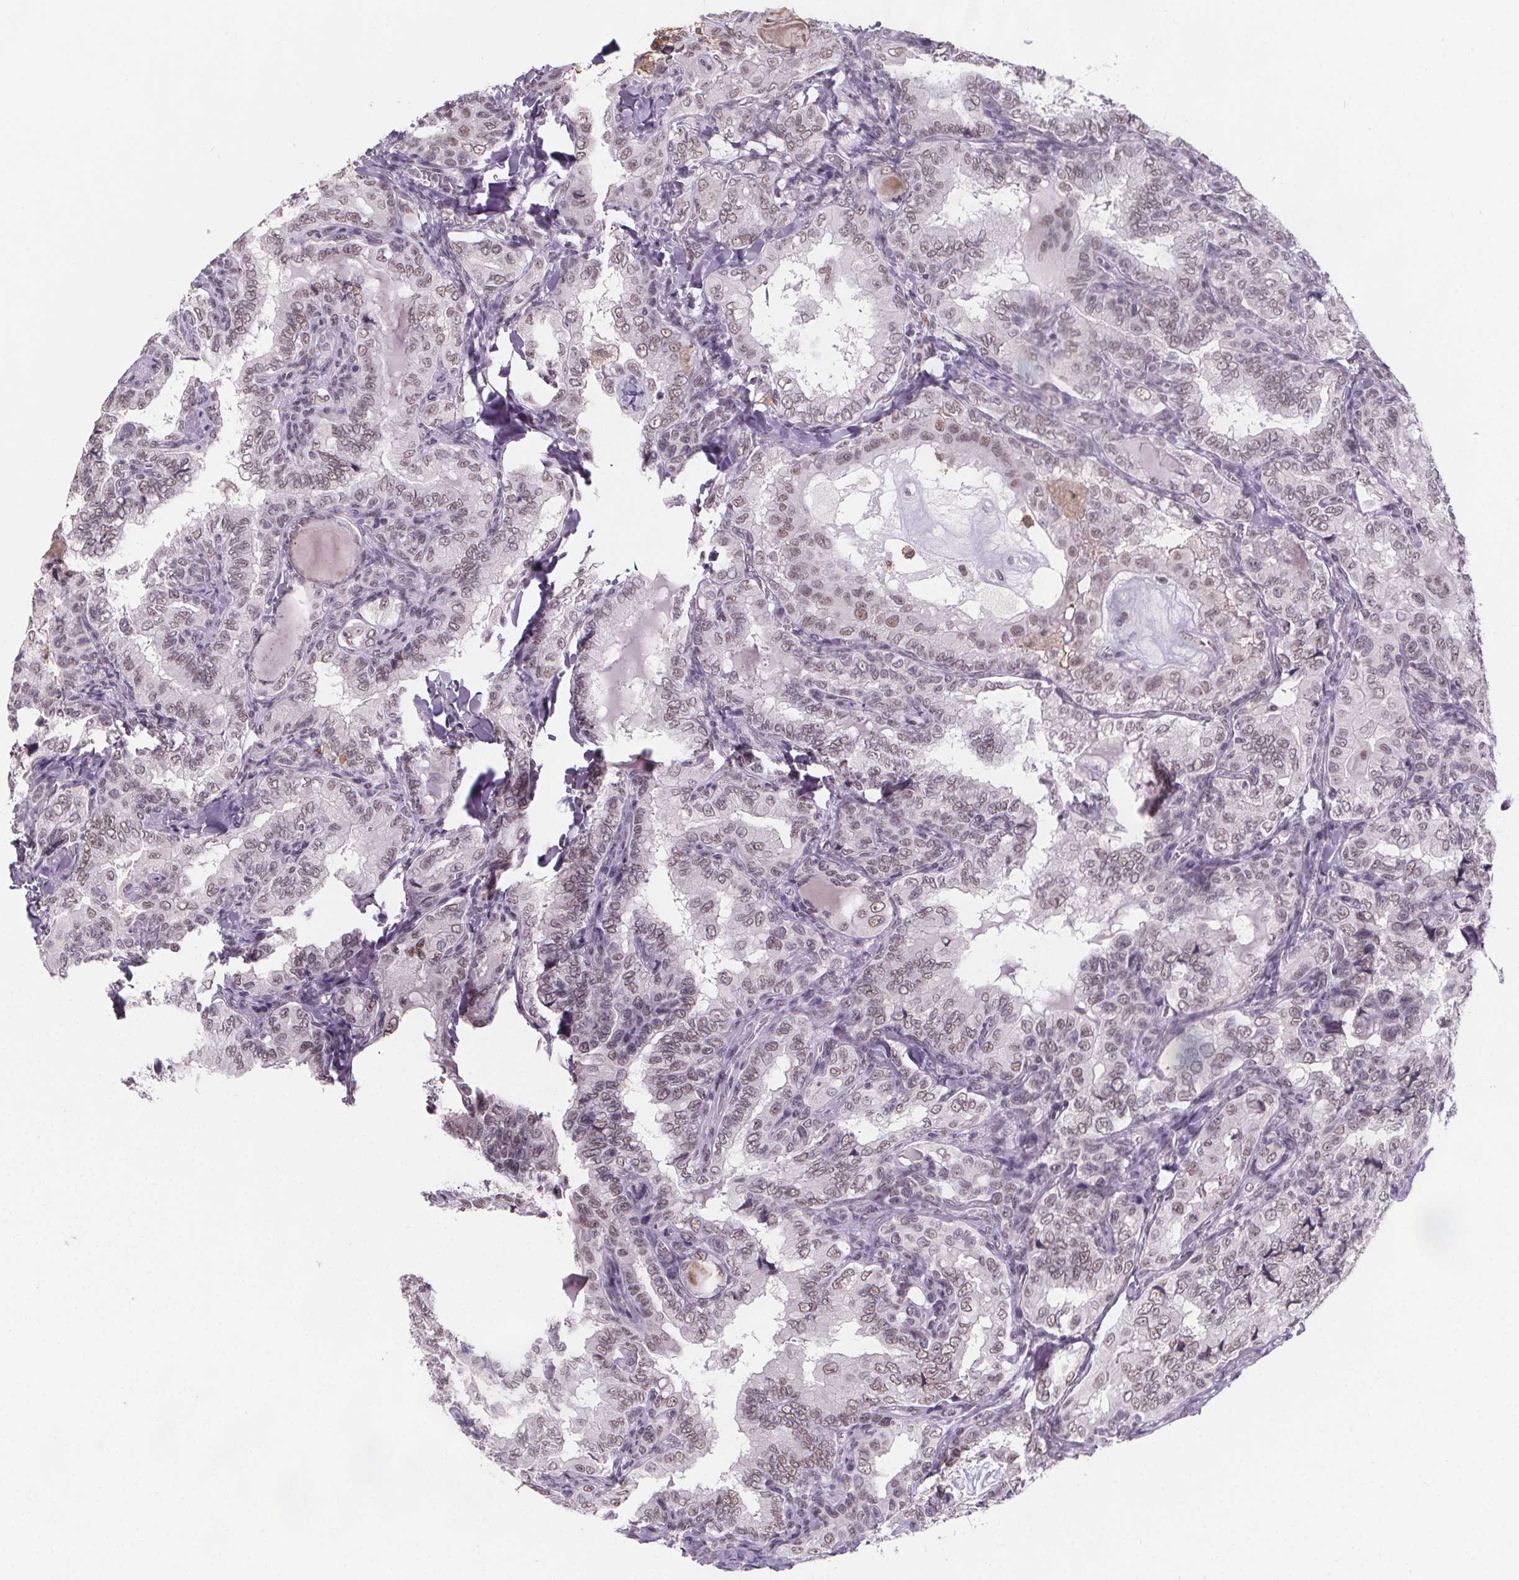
{"staining": {"intensity": "weak", "quantity": ">75%", "location": "nuclear"}, "tissue": "thyroid cancer", "cell_type": "Tumor cells", "image_type": "cancer", "snomed": [{"axis": "morphology", "description": "Papillary adenocarcinoma, NOS"}, {"axis": "topography", "description": "Thyroid gland"}], "caption": "Thyroid cancer (papillary adenocarcinoma) stained with a brown dye shows weak nuclear positive staining in about >75% of tumor cells.", "gene": "ZNF572", "patient": {"sex": "female", "age": 75}}